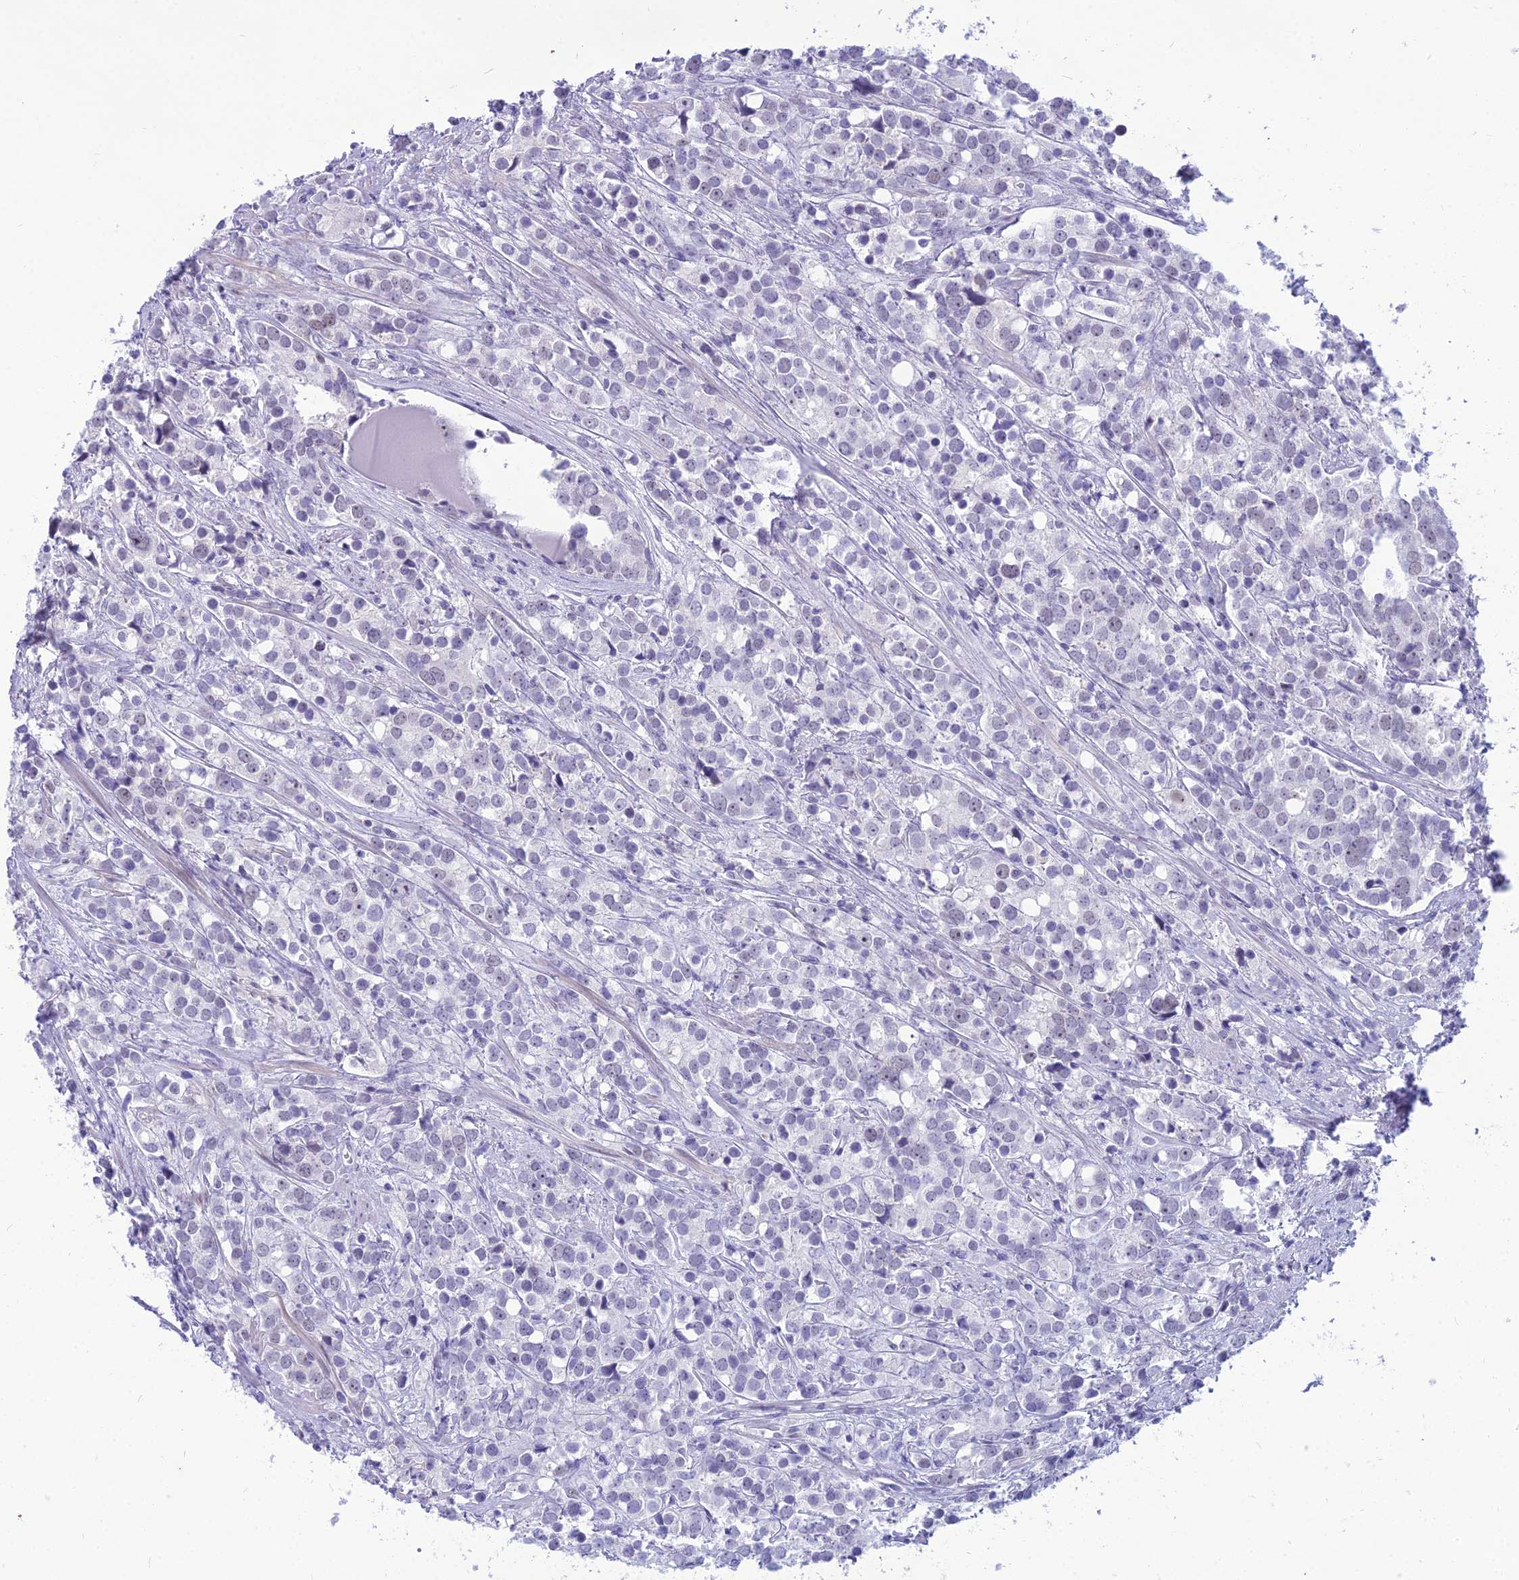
{"staining": {"intensity": "weak", "quantity": "<25%", "location": "nuclear"}, "tissue": "prostate cancer", "cell_type": "Tumor cells", "image_type": "cancer", "snomed": [{"axis": "morphology", "description": "Adenocarcinoma, High grade"}, {"axis": "topography", "description": "Prostate"}], "caption": "Immunohistochemical staining of prostate cancer demonstrates no significant expression in tumor cells.", "gene": "DHX40", "patient": {"sex": "male", "age": 71}}